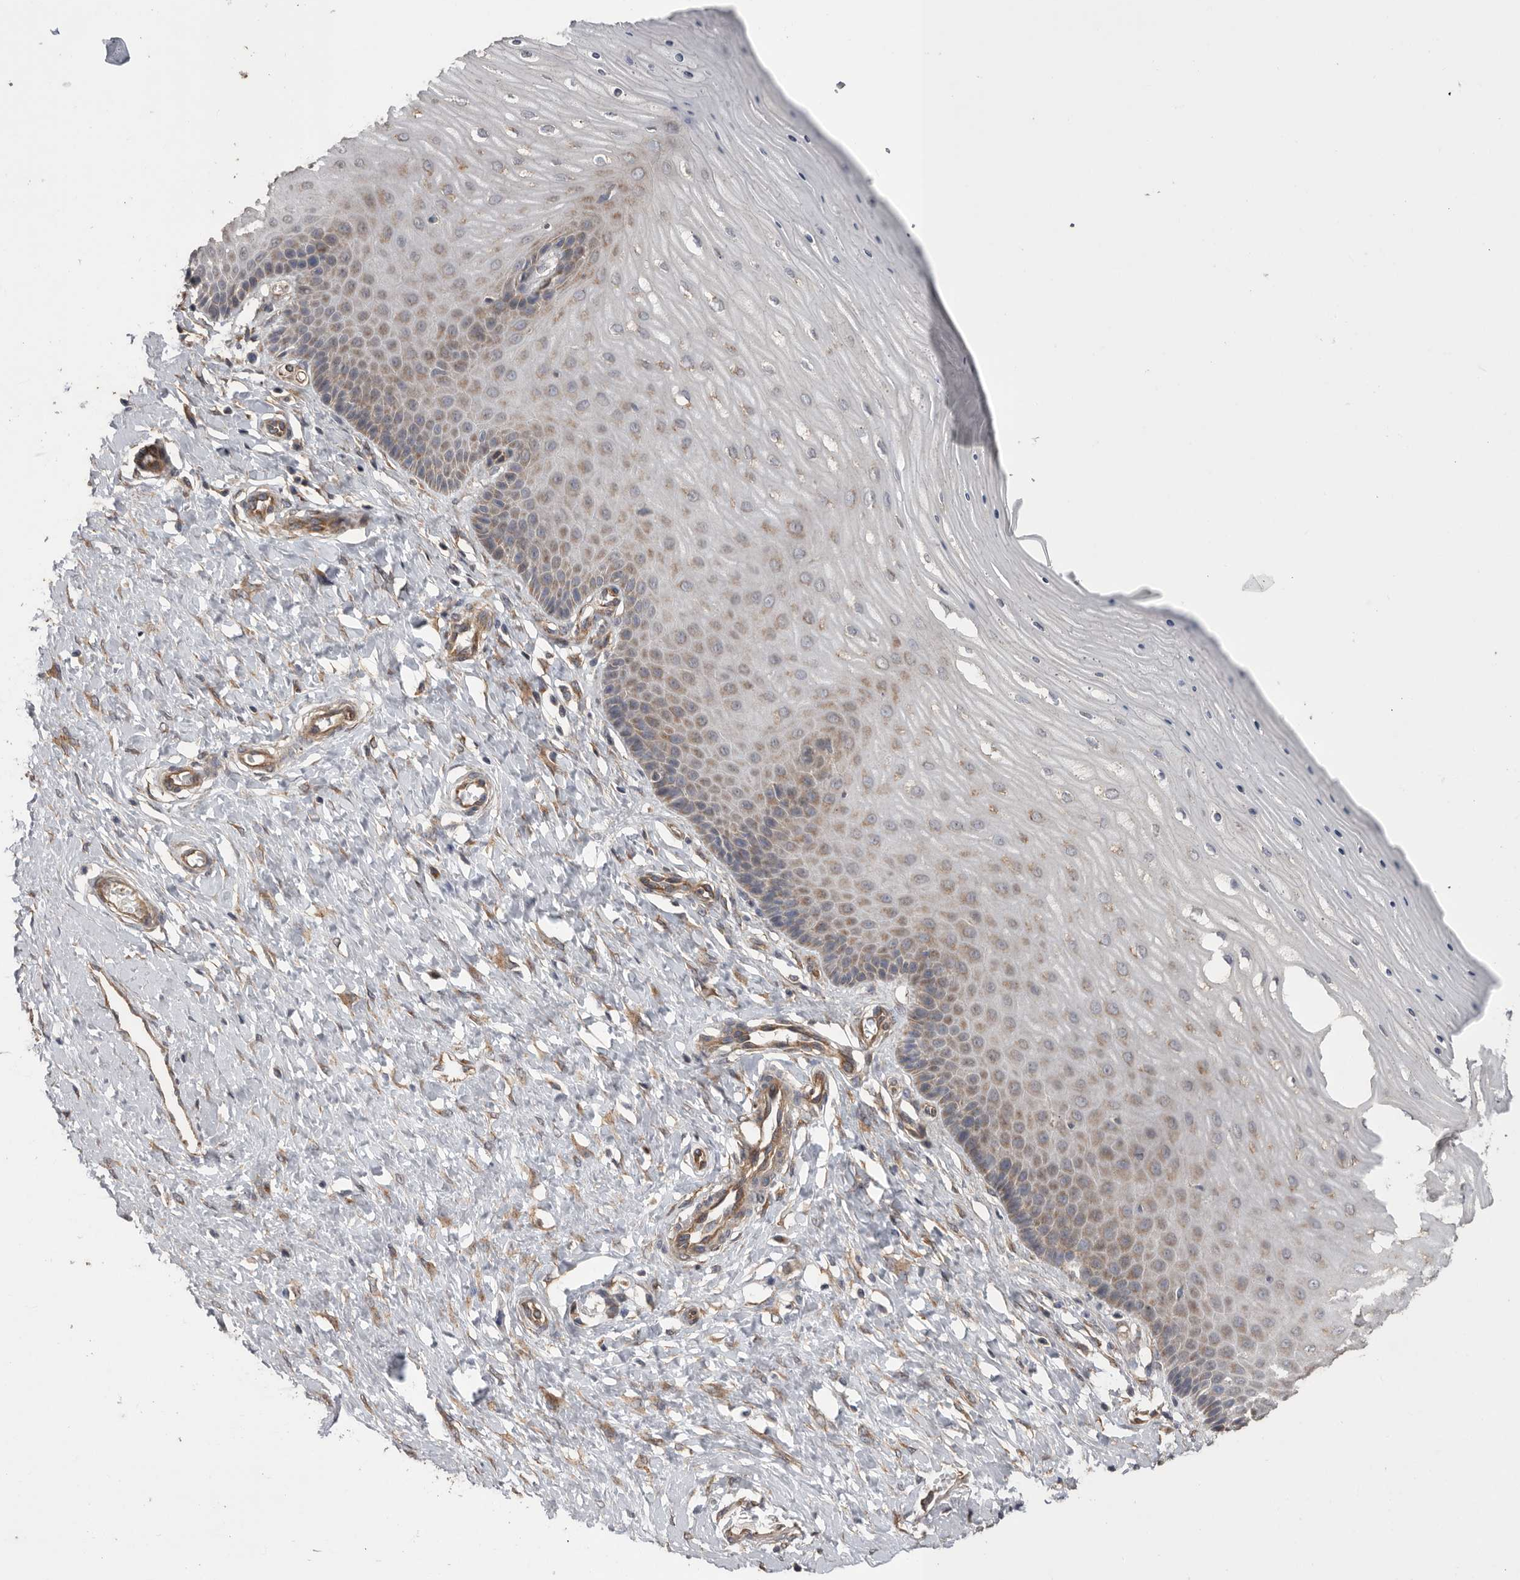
{"staining": {"intensity": "moderate", "quantity": "25%-75%", "location": "cytoplasmic/membranous"}, "tissue": "cervix", "cell_type": "Glandular cells", "image_type": "normal", "snomed": [{"axis": "morphology", "description": "Normal tissue, NOS"}, {"axis": "topography", "description": "Cervix"}], "caption": "IHC image of unremarkable human cervix stained for a protein (brown), which shows medium levels of moderate cytoplasmic/membranous positivity in about 25%-75% of glandular cells.", "gene": "PODXL2", "patient": {"sex": "female", "age": 55}}